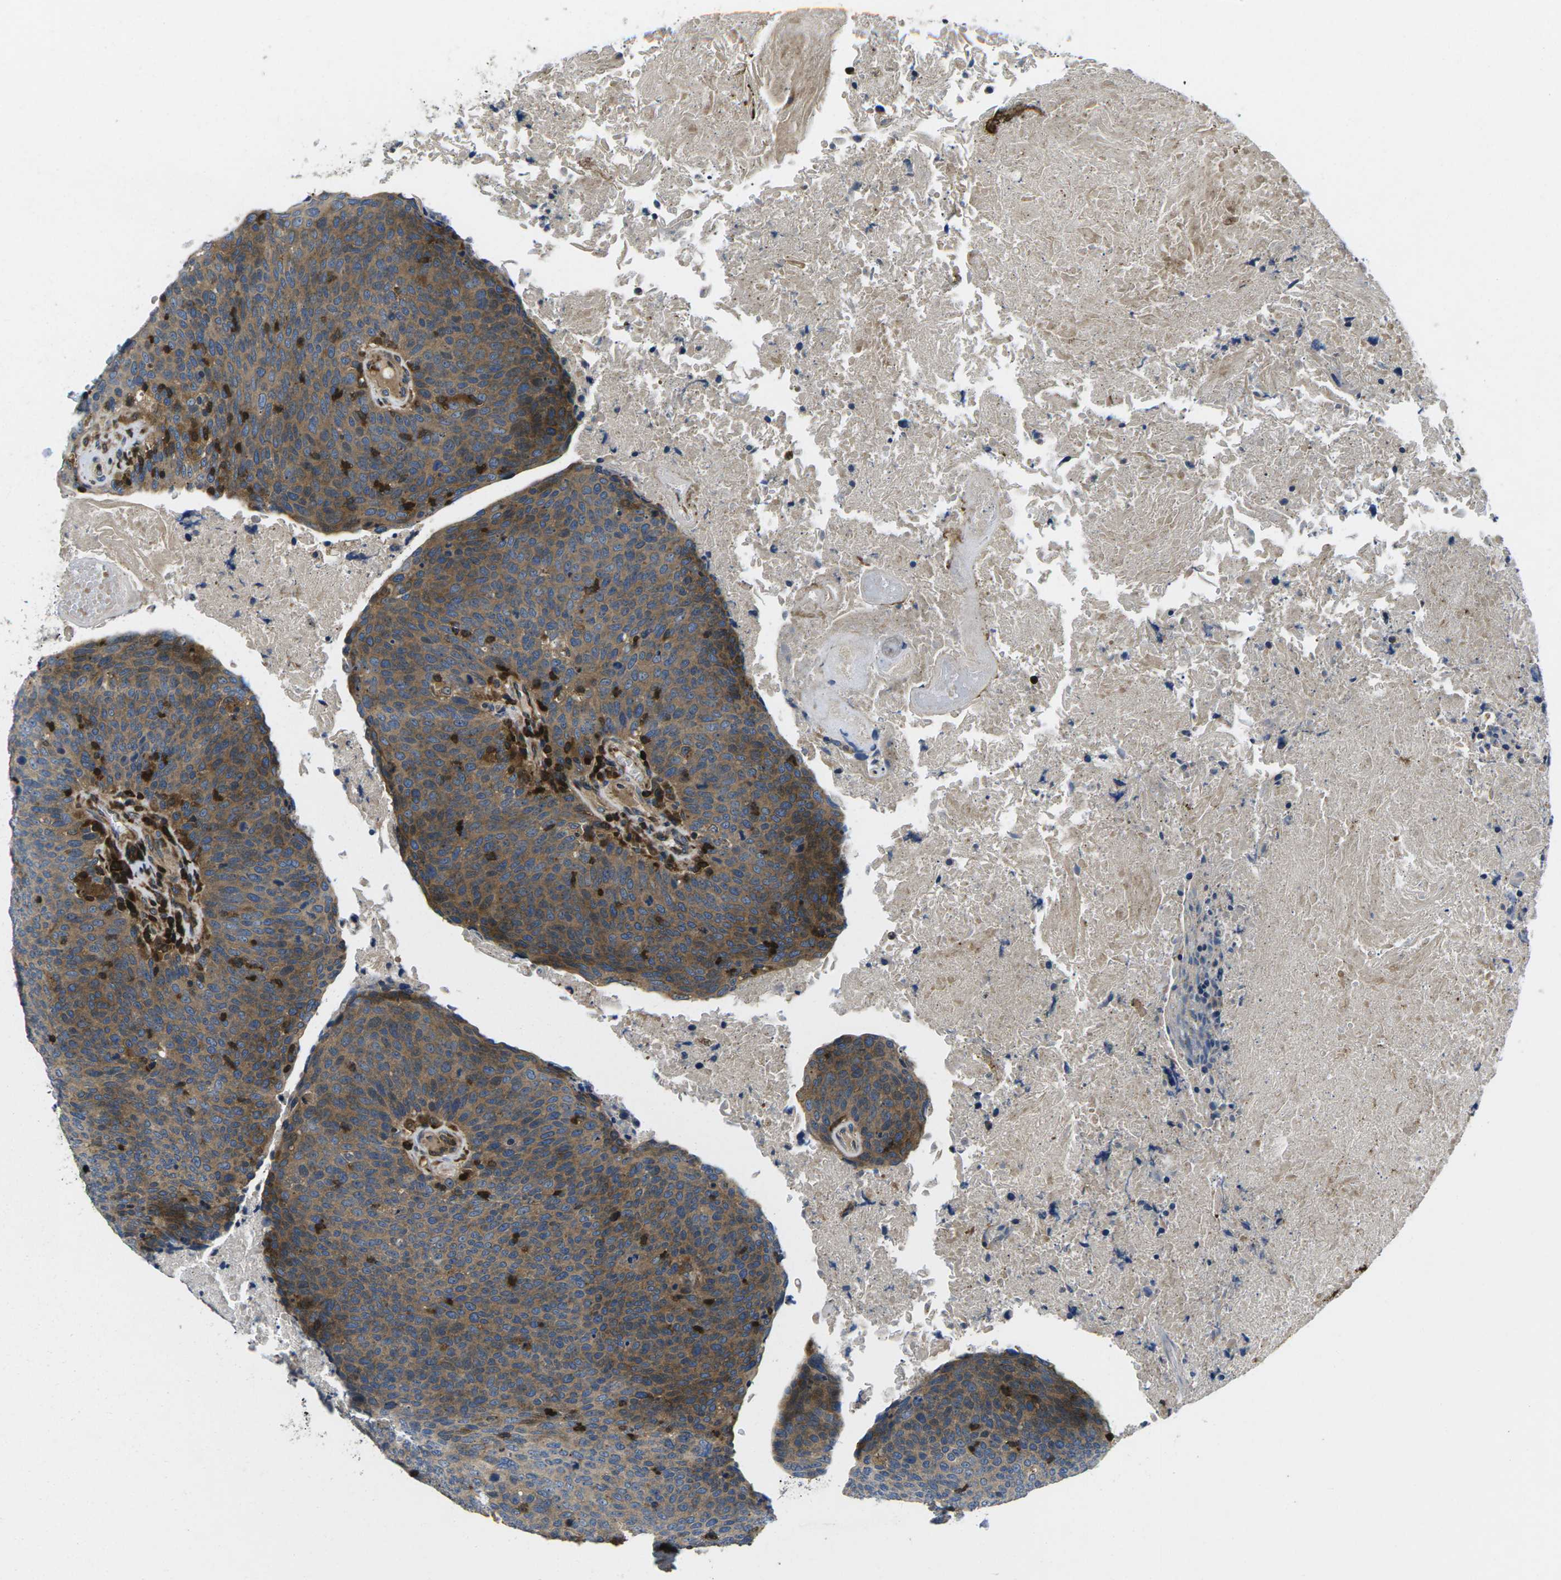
{"staining": {"intensity": "moderate", "quantity": ">75%", "location": "cytoplasmic/membranous"}, "tissue": "head and neck cancer", "cell_type": "Tumor cells", "image_type": "cancer", "snomed": [{"axis": "morphology", "description": "Squamous cell carcinoma, NOS"}, {"axis": "morphology", "description": "Squamous cell carcinoma, metastatic, NOS"}, {"axis": "topography", "description": "Lymph node"}, {"axis": "topography", "description": "Head-Neck"}], "caption": "Immunohistochemical staining of head and neck cancer (metastatic squamous cell carcinoma) exhibits medium levels of moderate cytoplasmic/membranous expression in about >75% of tumor cells. The staining was performed using DAB to visualize the protein expression in brown, while the nuclei were stained in blue with hematoxylin (Magnification: 20x).", "gene": "PLCE1", "patient": {"sex": "male", "age": 62}}